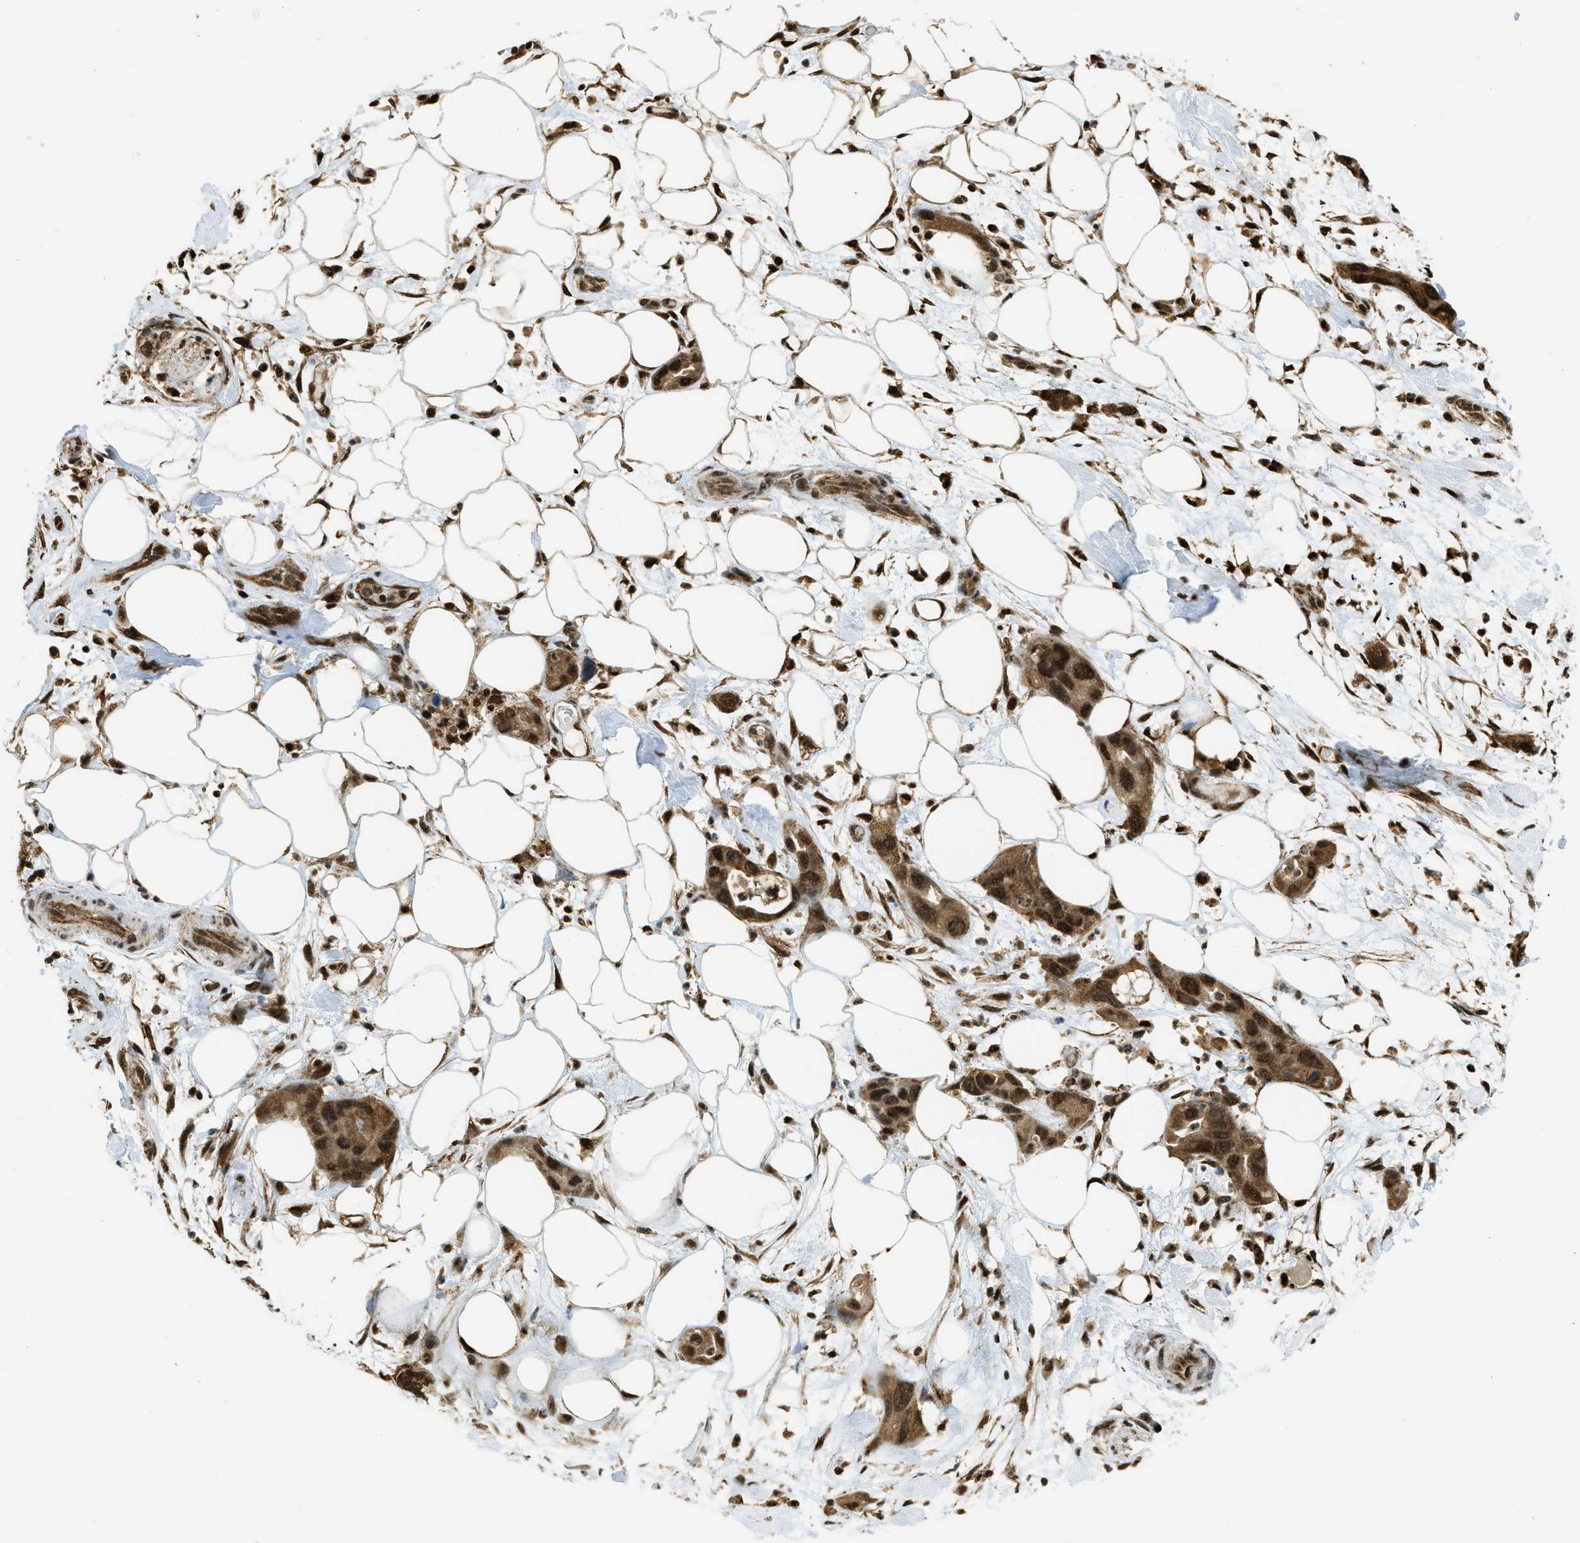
{"staining": {"intensity": "strong", "quantity": ">75%", "location": "cytoplasmic/membranous,nuclear"}, "tissue": "pancreatic cancer", "cell_type": "Tumor cells", "image_type": "cancer", "snomed": [{"axis": "morphology", "description": "Adenocarcinoma, NOS"}, {"axis": "topography", "description": "Pancreas"}], "caption": "Approximately >75% of tumor cells in pancreatic cancer reveal strong cytoplasmic/membranous and nuclear protein staining as visualized by brown immunohistochemical staining.", "gene": "TNPO1", "patient": {"sex": "female", "age": 71}}